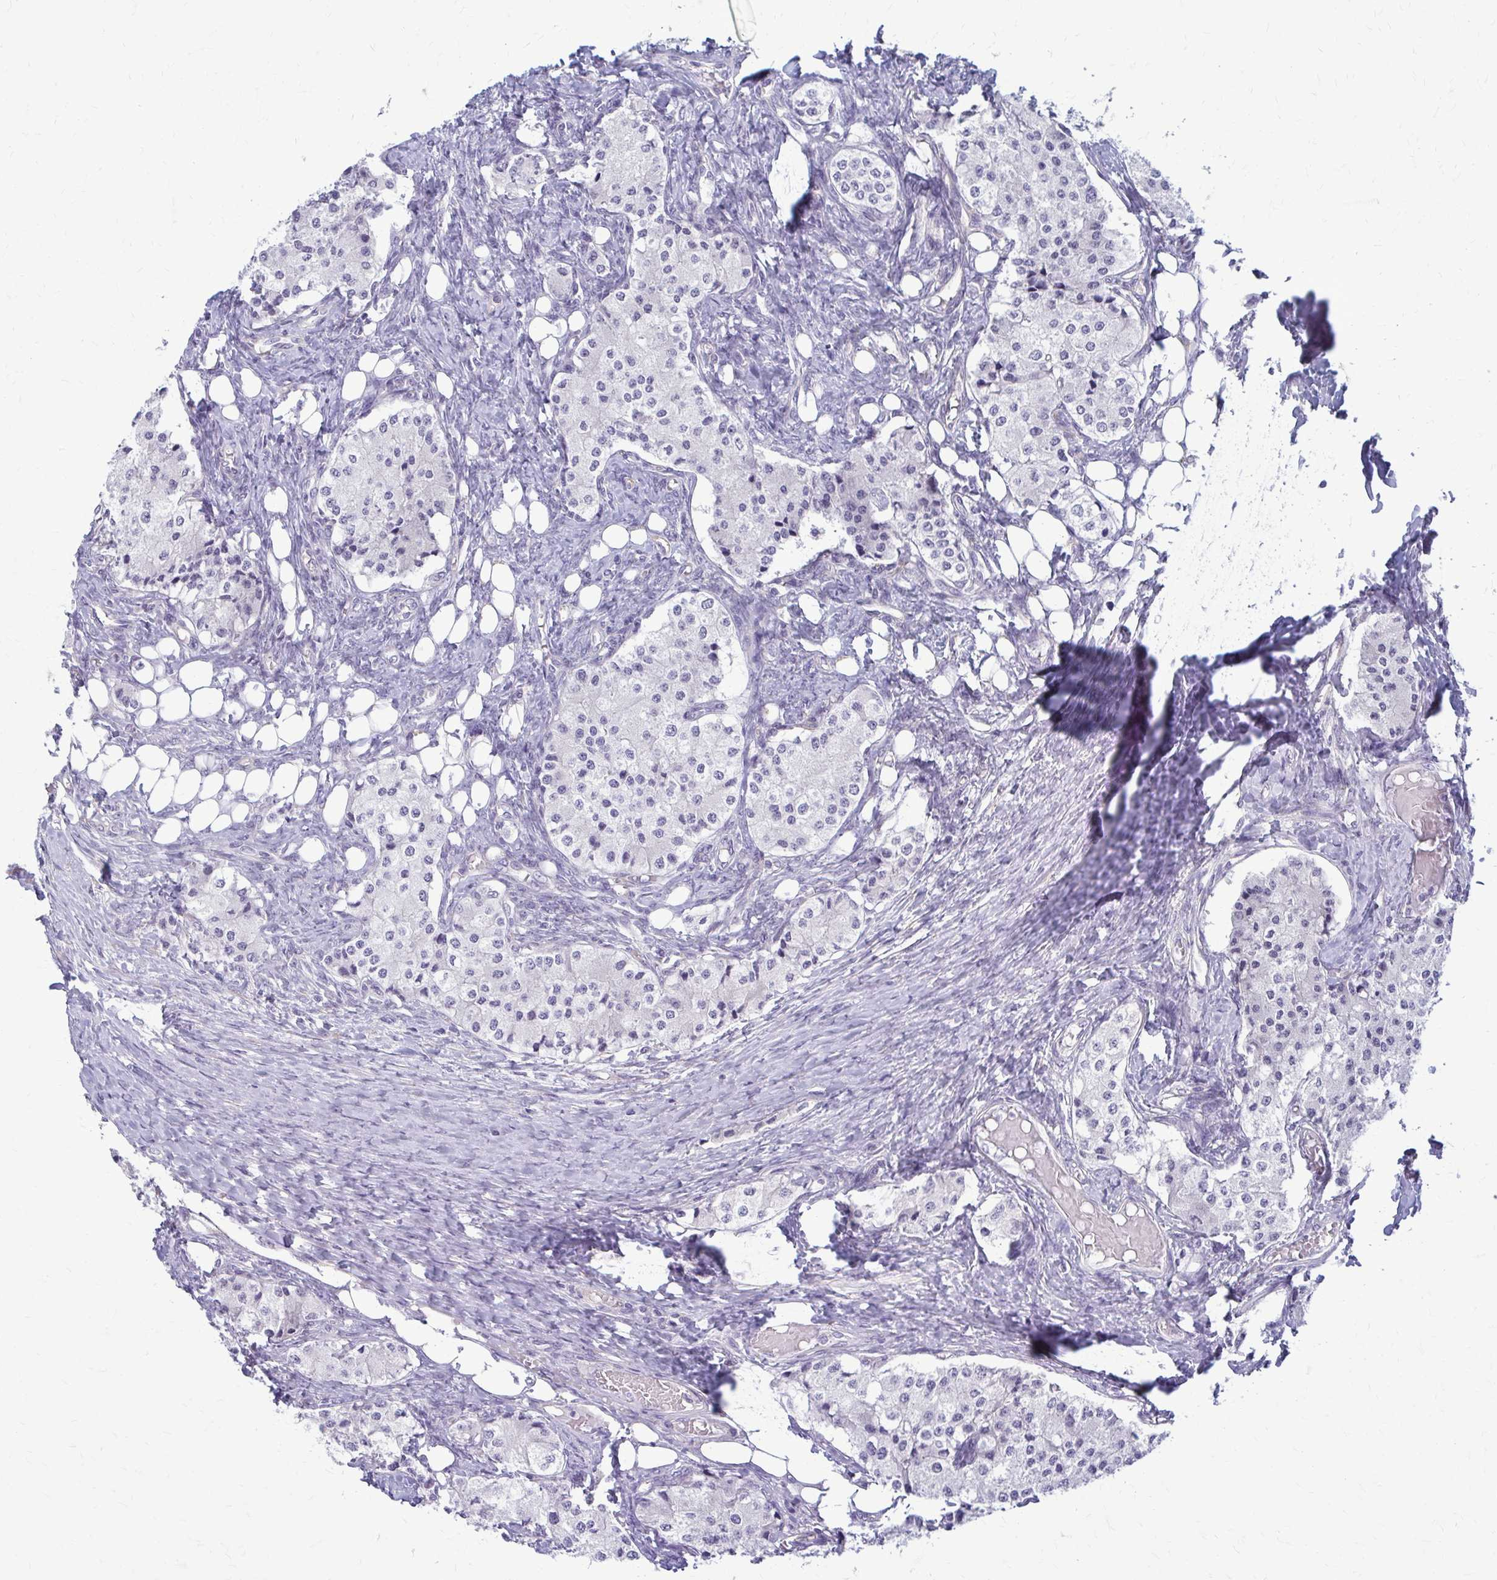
{"staining": {"intensity": "negative", "quantity": "none", "location": "none"}, "tissue": "carcinoid", "cell_type": "Tumor cells", "image_type": "cancer", "snomed": [{"axis": "morphology", "description": "Carcinoid, malignant, NOS"}, {"axis": "topography", "description": "Colon"}], "caption": "Tumor cells show no significant protein staining in malignant carcinoid.", "gene": "DEPP1", "patient": {"sex": "female", "age": 52}}